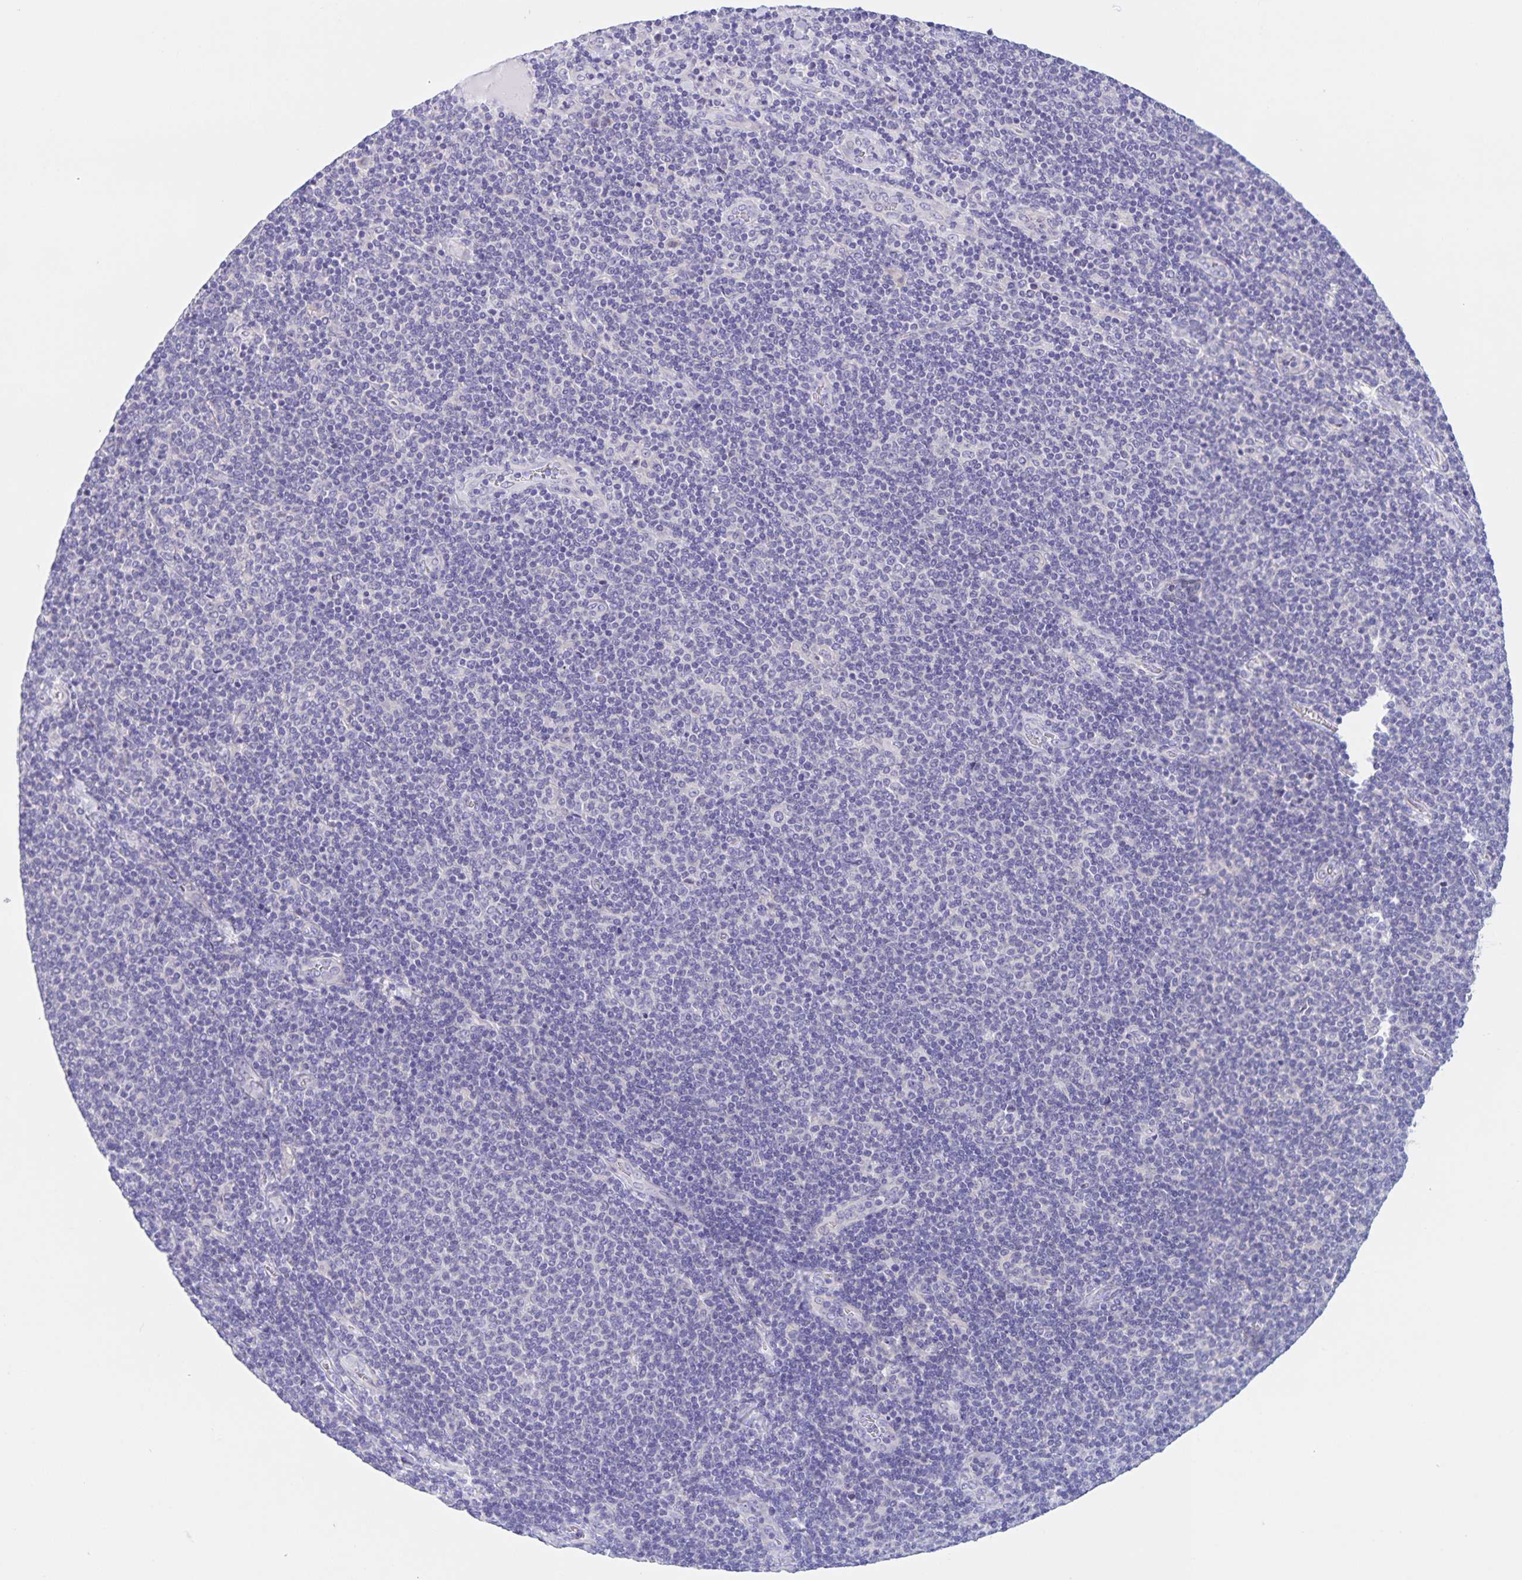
{"staining": {"intensity": "negative", "quantity": "none", "location": "none"}, "tissue": "lymphoma", "cell_type": "Tumor cells", "image_type": "cancer", "snomed": [{"axis": "morphology", "description": "Malignant lymphoma, non-Hodgkin's type, Low grade"}, {"axis": "topography", "description": "Lymph node"}], "caption": "High power microscopy image of an IHC histopathology image of lymphoma, revealing no significant positivity in tumor cells.", "gene": "DMGDH", "patient": {"sex": "male", "age": 52}}